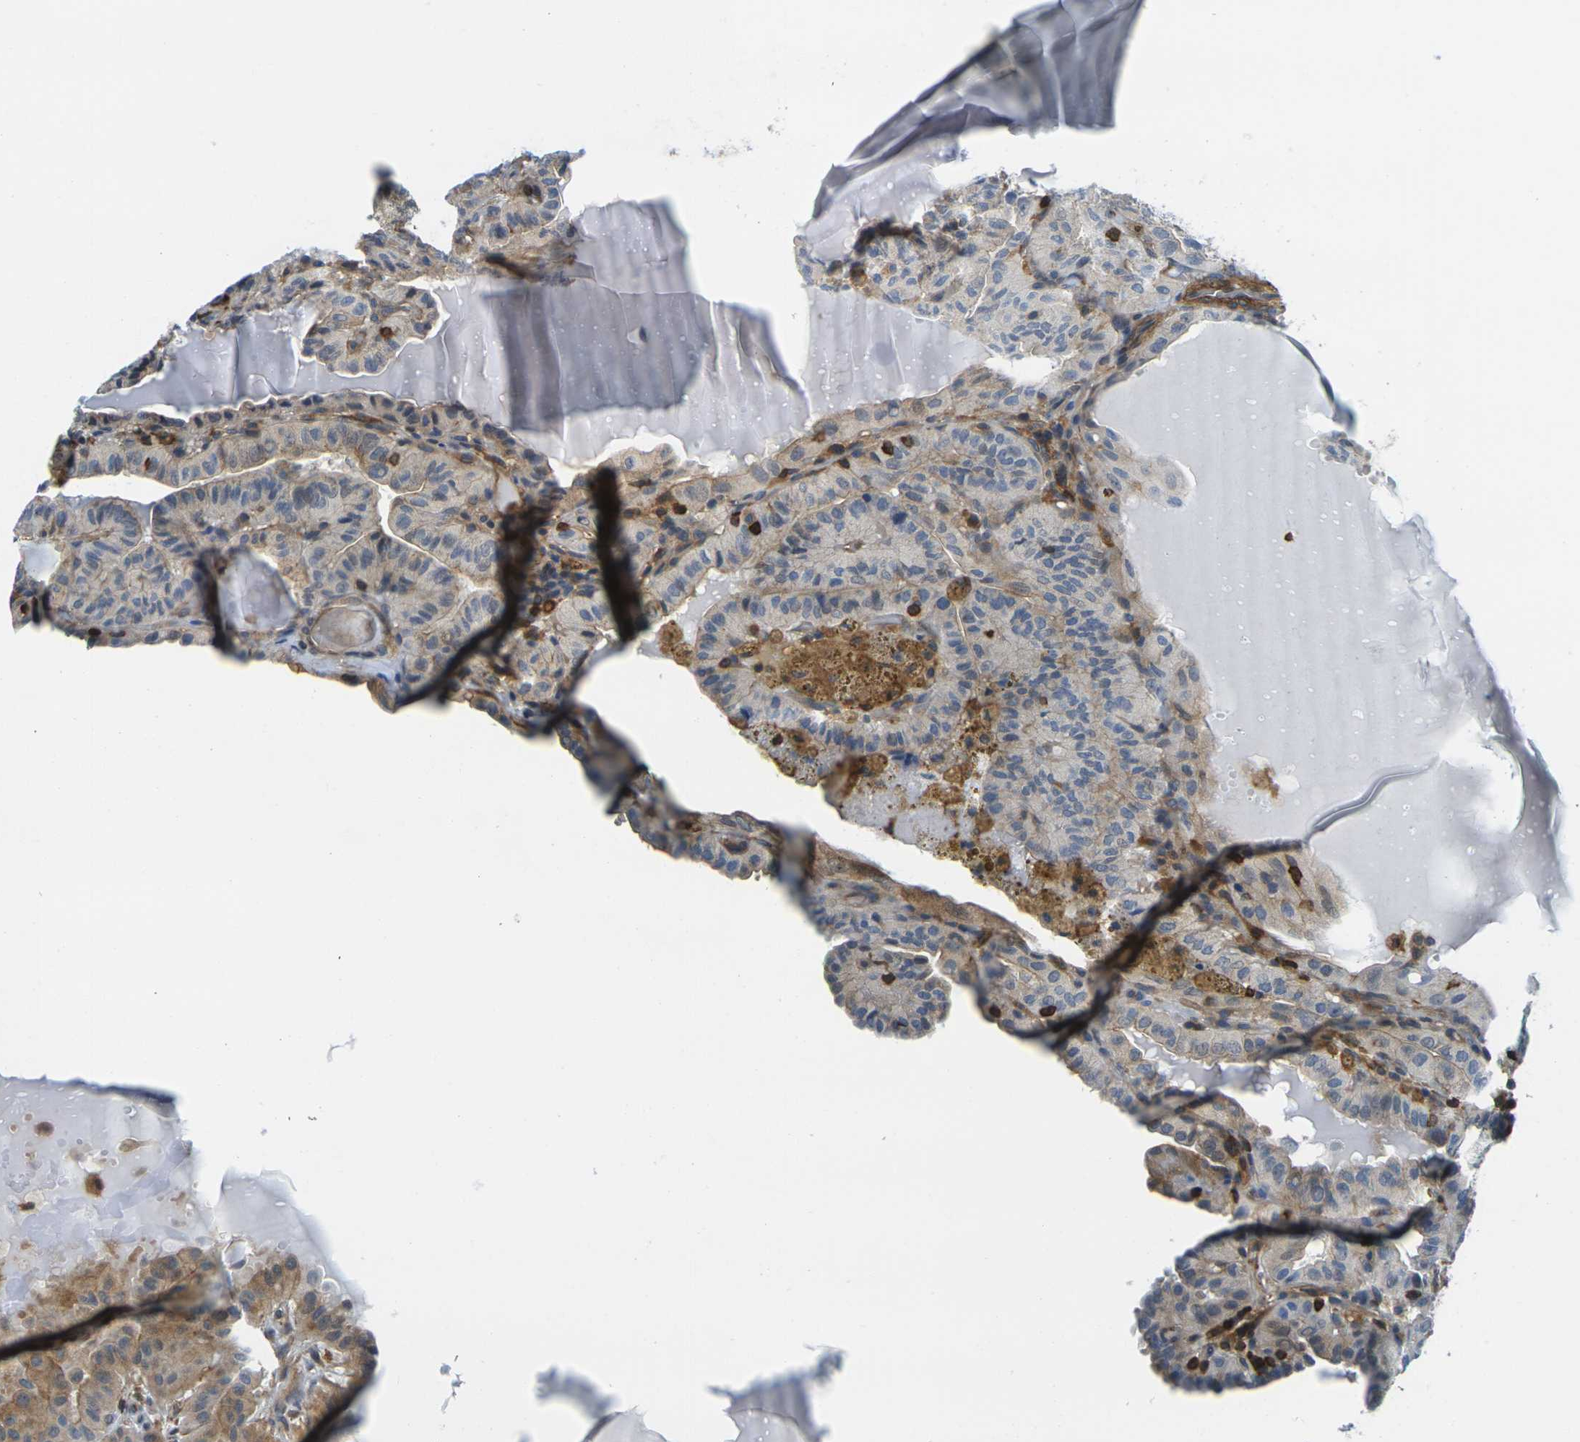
{"staining": {"intensity": "moderate", "quantity": "25%-75%", "location": "cytoplasmic/membranous"}, "tissue": "thyroid cancer", "cell_type": "Tumor cells", "image_type": "cancer", "snomed": [{"axis": "morphology", "description": "Papillary adenocarcinoma, NOS"}, {"axis": "topography", "description": "Thyroid gland"}], "caption": "Immunohistochemical staining of thyroid papillary adenocarcinoma reveals medium levels of moderate cytoplasmic/membranous protein expression in approximately 25%-75% of tumor cells.", "gene": "LASP1", "patient": {"sex": "male", "age": 77}}